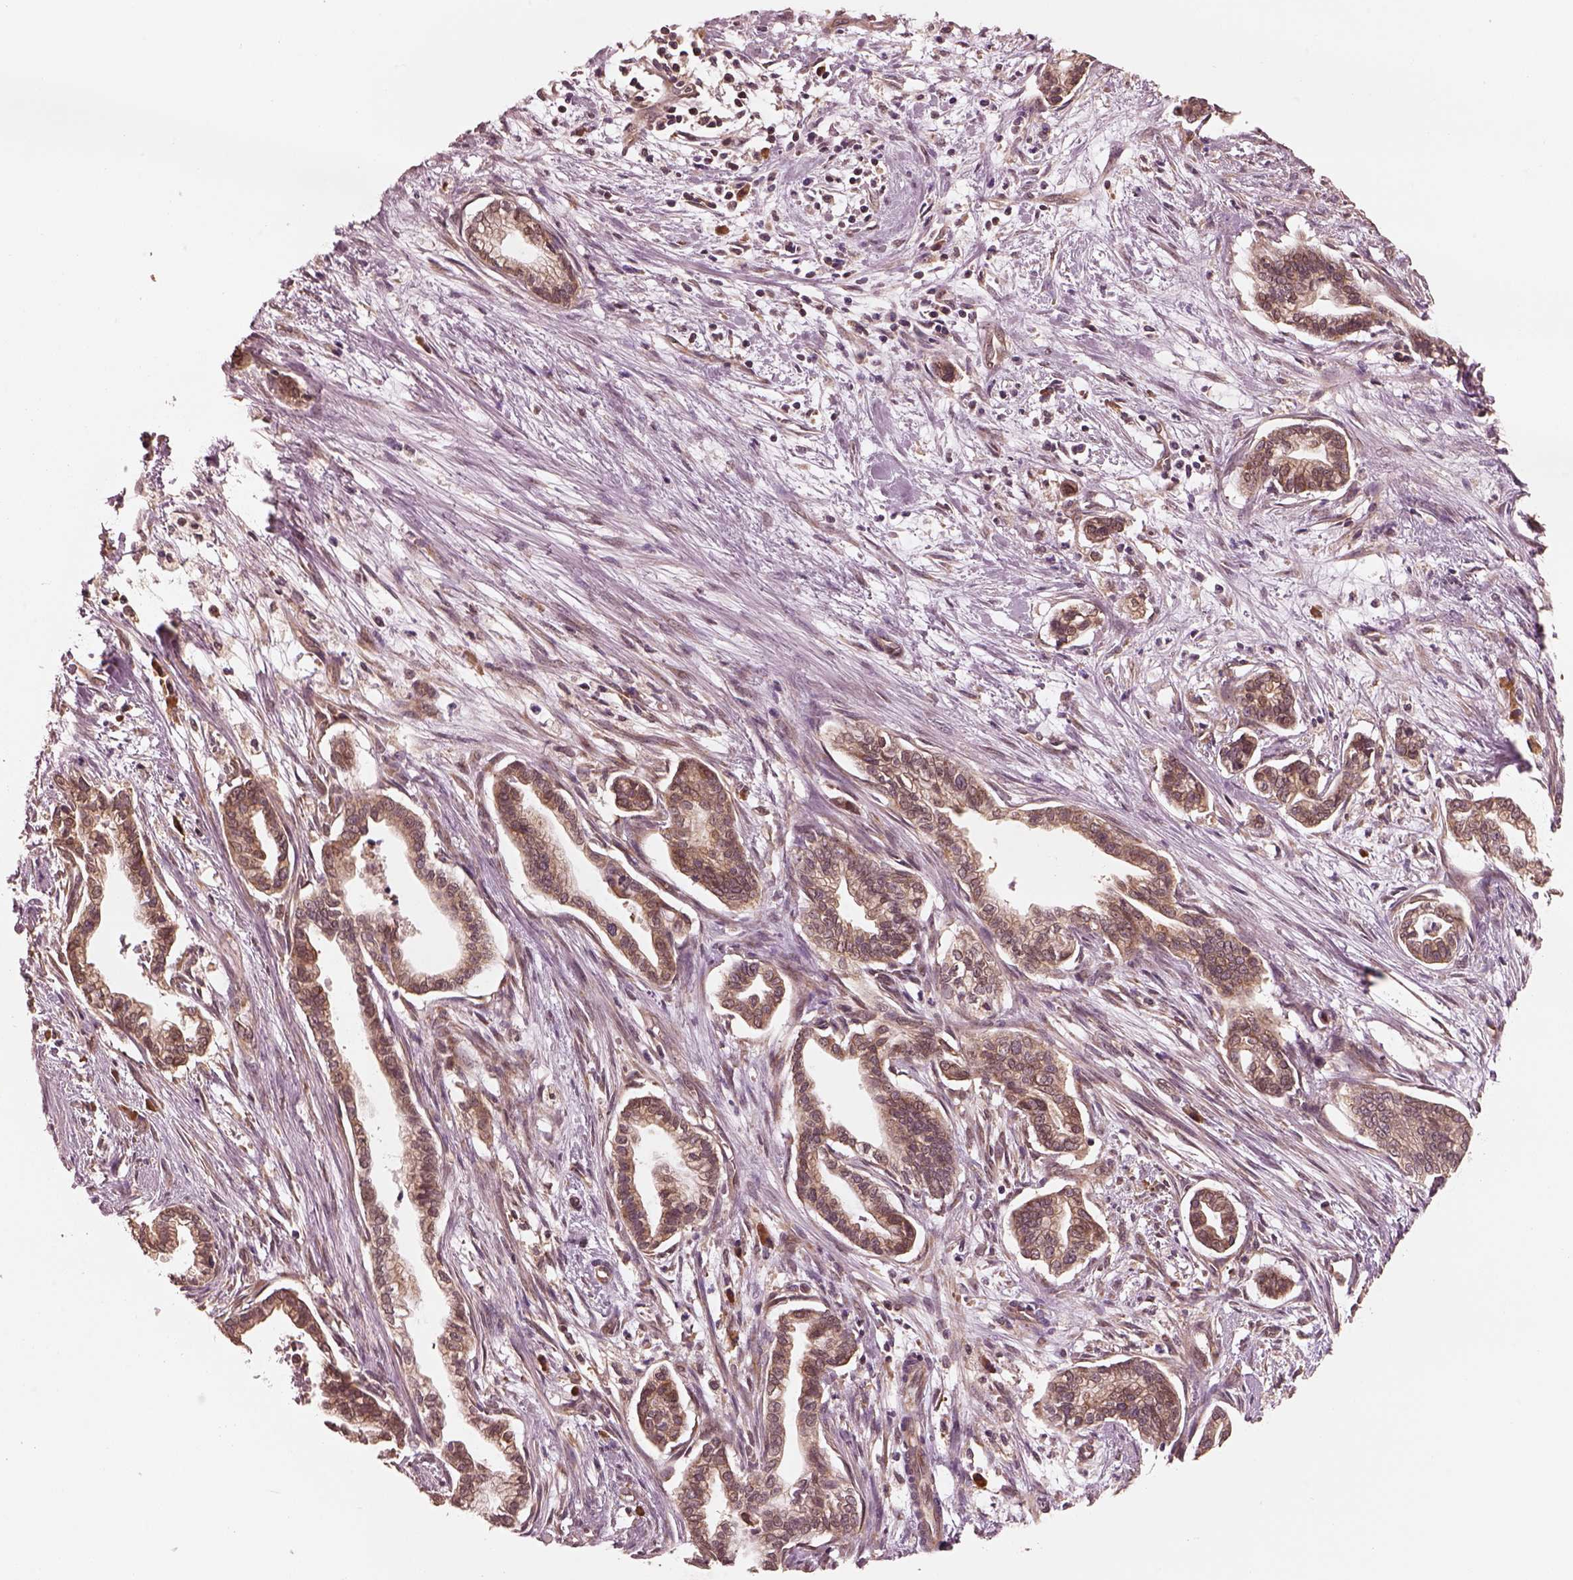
{"staining": {"intensity": "moderate", "quantity": ">75%", "location": "cytoplasmic/membranous"}, "tissue": "cervical cancer", "cell_type": "Tumor cells", "image_type": "cancer", "snomed": [{"axis": "morphology", "description": "Adenocarcinoma, NOS"}, {"axis": "topography", "description": "Cervix"}], "caption": "Brown immunohistochemical staining in human cervical cancer (adenocarcinoma) exhibits moderate cytoplasmic/membranous staining in about >75% of tumor cells.", "gene": "RPS5", "patient": {"sex": "female", "age": 62}}